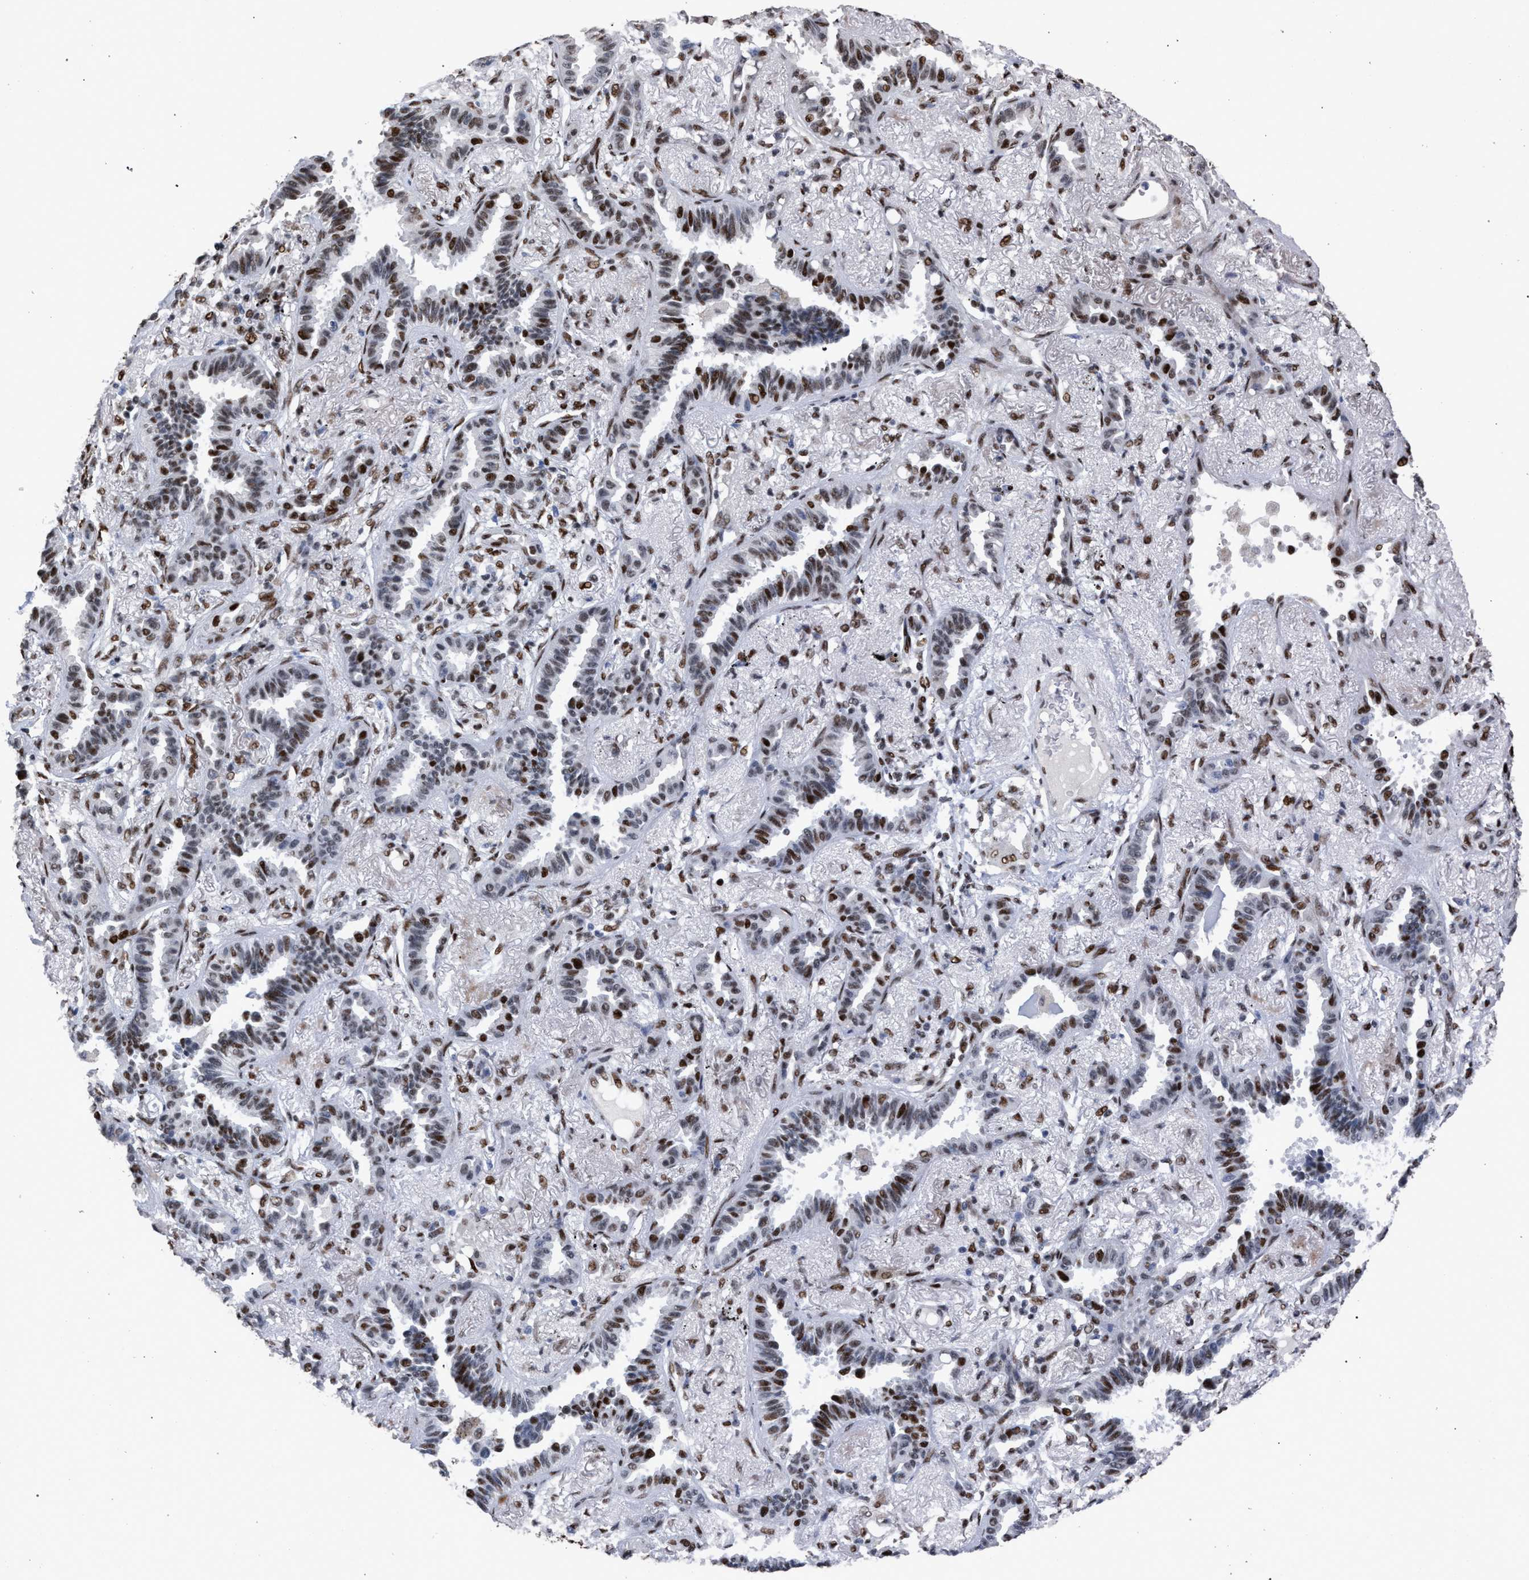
{"staining": {"intensity": "weak", "quantity": "25%-75%", "location": "nuclear"}, "tissue": "lung cancer", "cell_type": "Tumor cells", "image_type": "cancer", "snomed": [{"axis": "morphology", "description": "Adenocarcinoma, NOS"}, {"axis": "topography", "description": "Lung"}], "caption": "IHC staining of lung cancer, which shows low levels of weak nuclear positivity in about 25%-75% of tumor cells indicating weak nuclear protein expression. The staining was performed using DAB (brown) for protein detection and nuclei were counterstained in hematoxylin (blue).", "gene": "TP53BP1", "patient": {"sex": "male", "age": 59}}